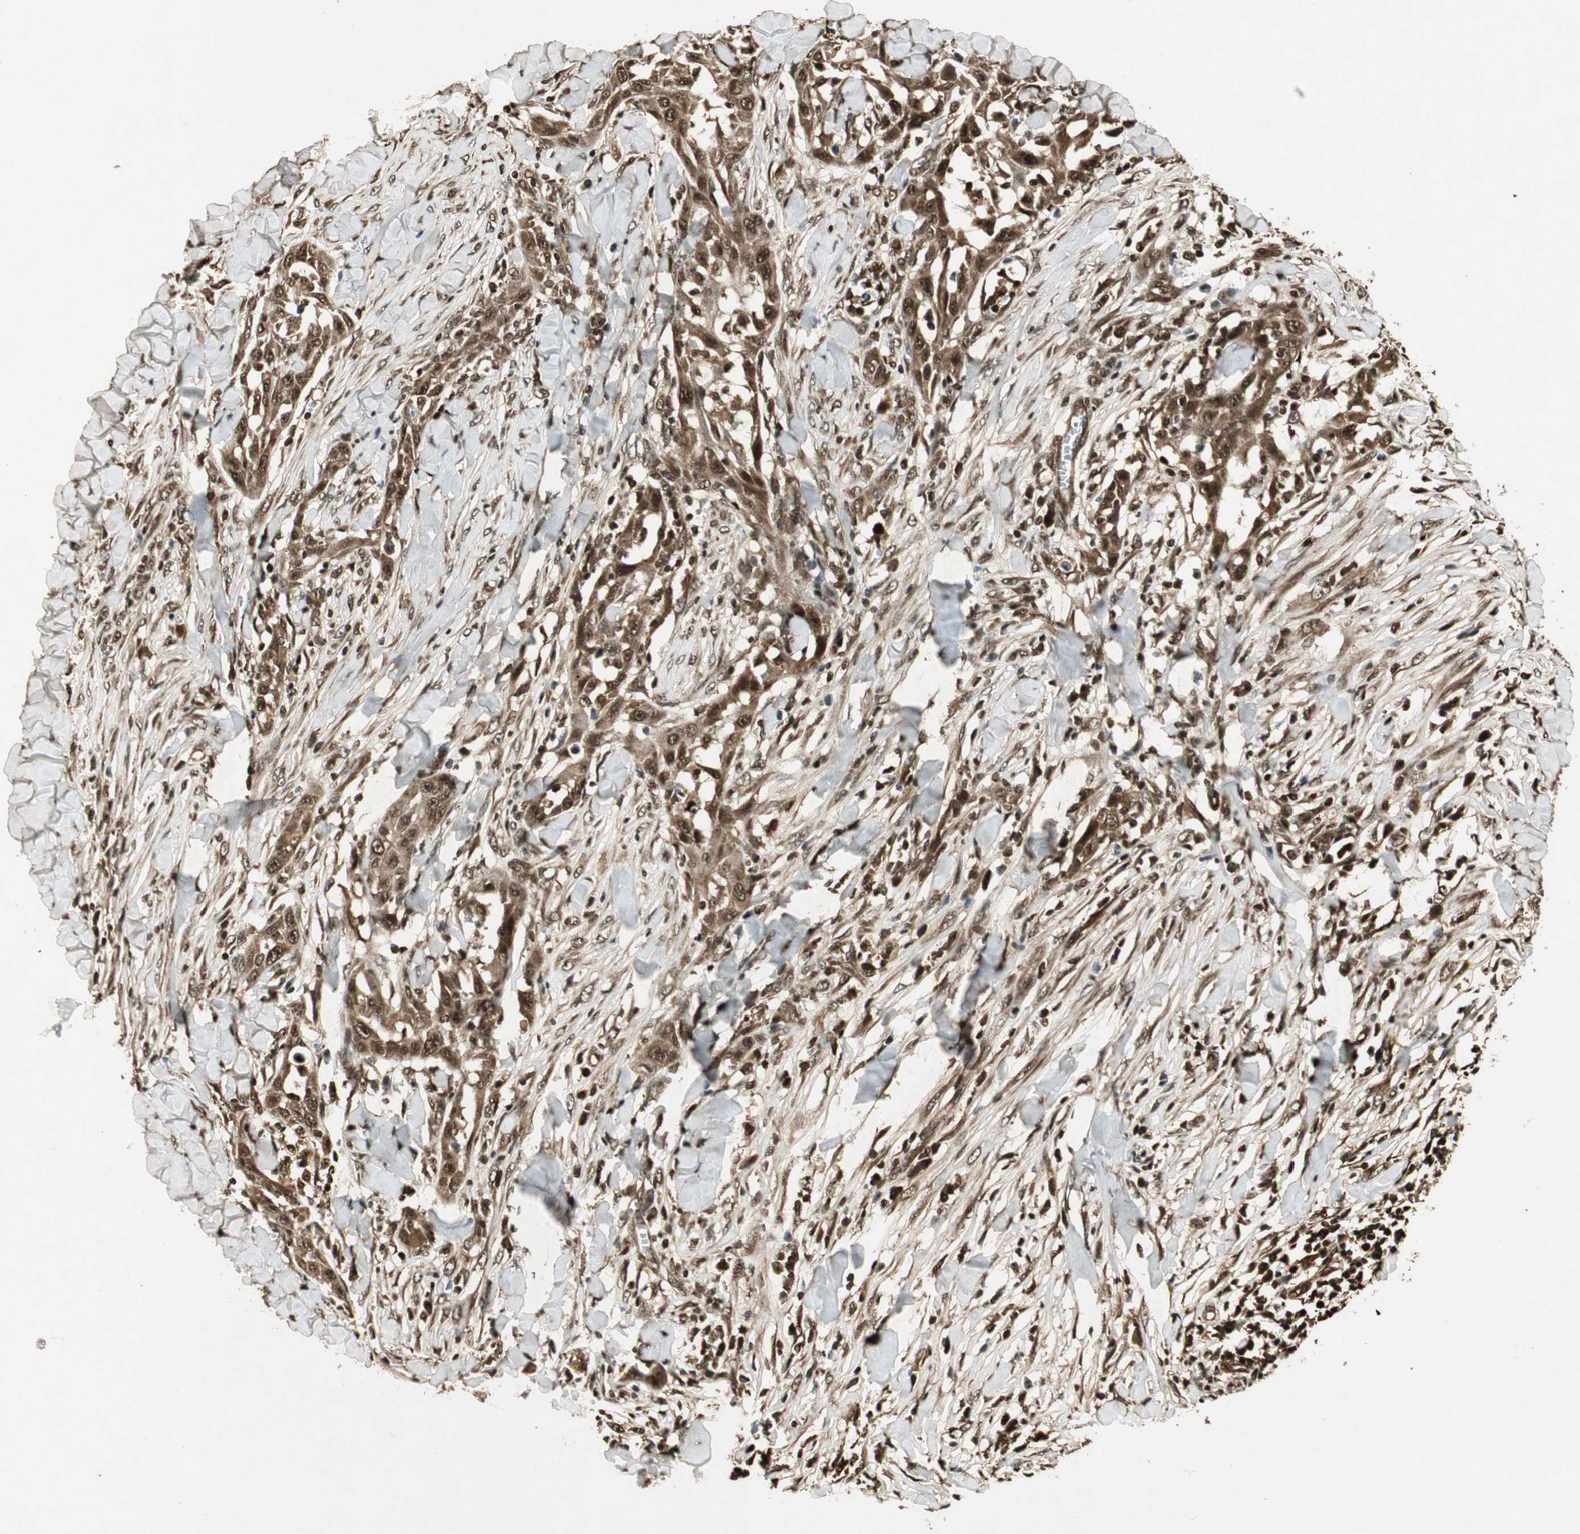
{"staining": {"intensity": "strong", "quantity": ">75%", "location": "cytoplasmic/membranous,nuclear"}, "tissue": "skin cancer", "cell_type": "Tumor cells", "image_type": "cancer", "snomed": [{"axis": "morphology", "description": "Squamous cell carcinoma, NOS"}, {"axis": "topography", "description": "Skin"}], "caption": "Skin squamous cell carcinoma was stained to show a protein in brown. There is high levels of strong cytoplasmic/membranous and nuclear expression in about >75% of tumor cells.", "gene": "RPA3", "patient": {"sex": "male", "age": 24}}